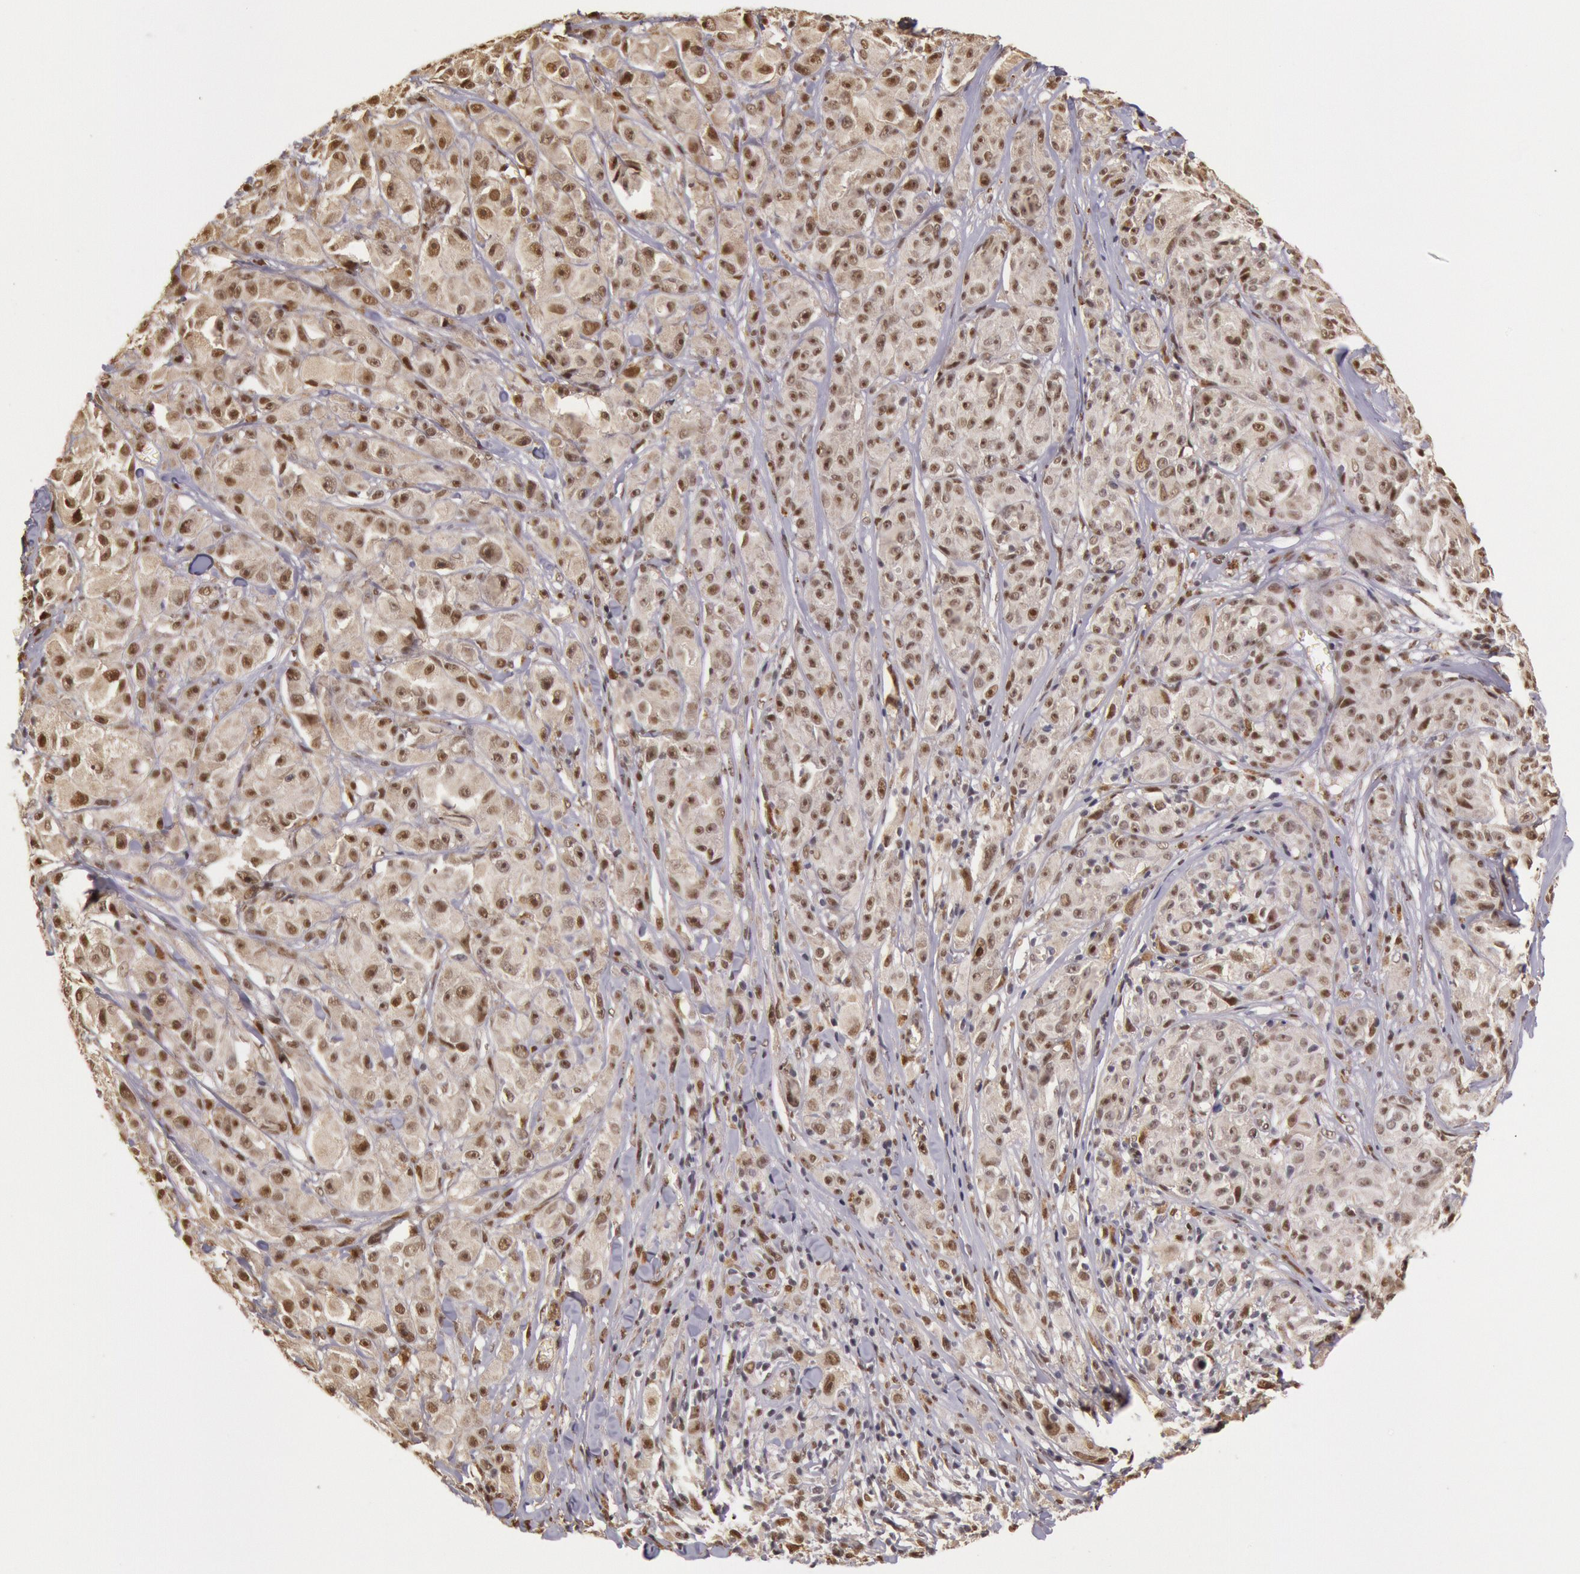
{"staining": {"intensity": "moderate", "quantity": "25%-75%", "location": "nuclear"}, "tissue": "melanoma", "cell_type": "Tumor cells", "image_type": "cancer", "snomed": [{"axis": "morphology", "description": "Malignant melanoma, NOS"}, {"axis": "topography", "description": "Skin"}], "caption": "Moderate nuclear positivity is appreciated in approximately 25%-75% of tumor cells in malignant melanoma.", "gene": "LIG4", "patient": {"sex": "male", "age": 56}}